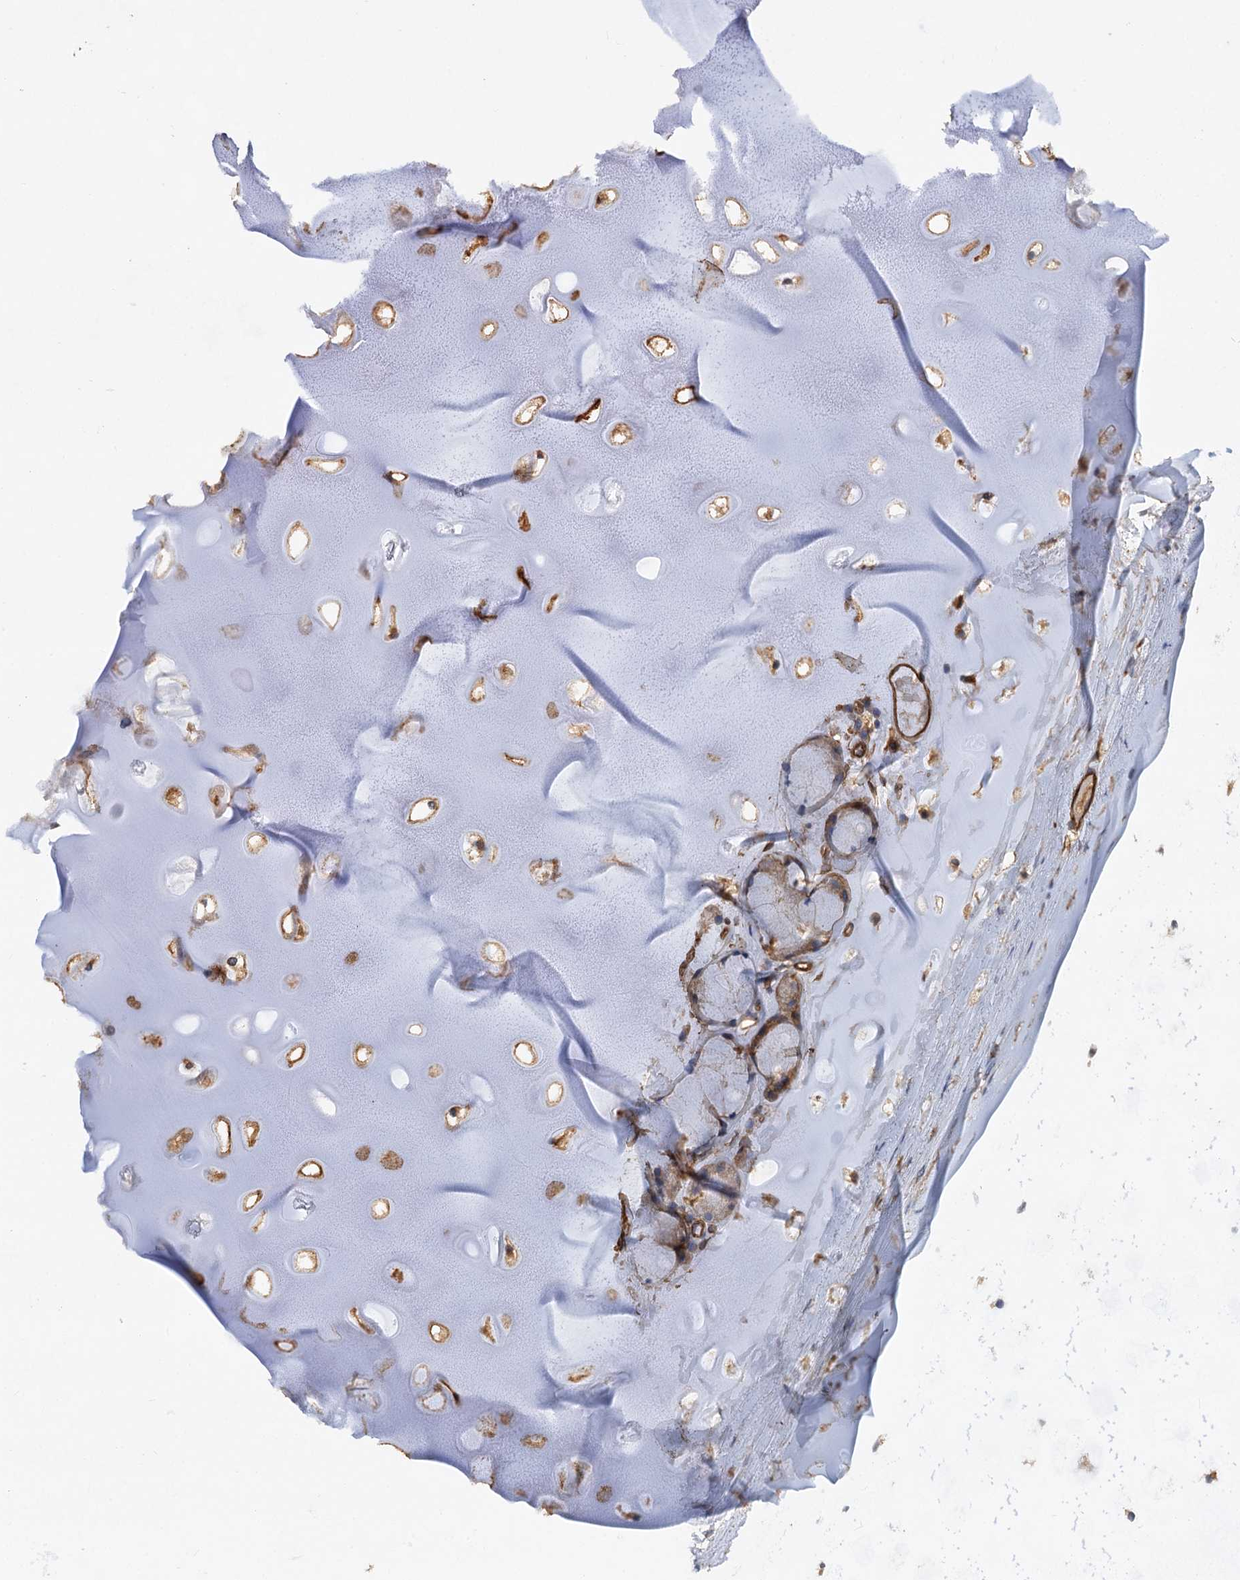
{"staining": {"intensity": "weak", "quantity": ">75%", "location": "cytoplasmic/membranous"}, "tissue": "adipose tissue", "cell_type": "Adipocytes", "image_type": "normal", "snomed": [{"axis": "morphology", "description": "Normal tissue, NOS"}, {"axis": "topography", "description": "Lymph node"}, {"axis": "topography", "description": "Bronchus"}], "caption": "The immunohistochemical stain labels weak cytoplasmic/membranous expression in adipocytes of benign adipose tissue. Nuclei are stained in blue.", "gene": "CSAD", "patient": {"sex": "male", "age": 63}}